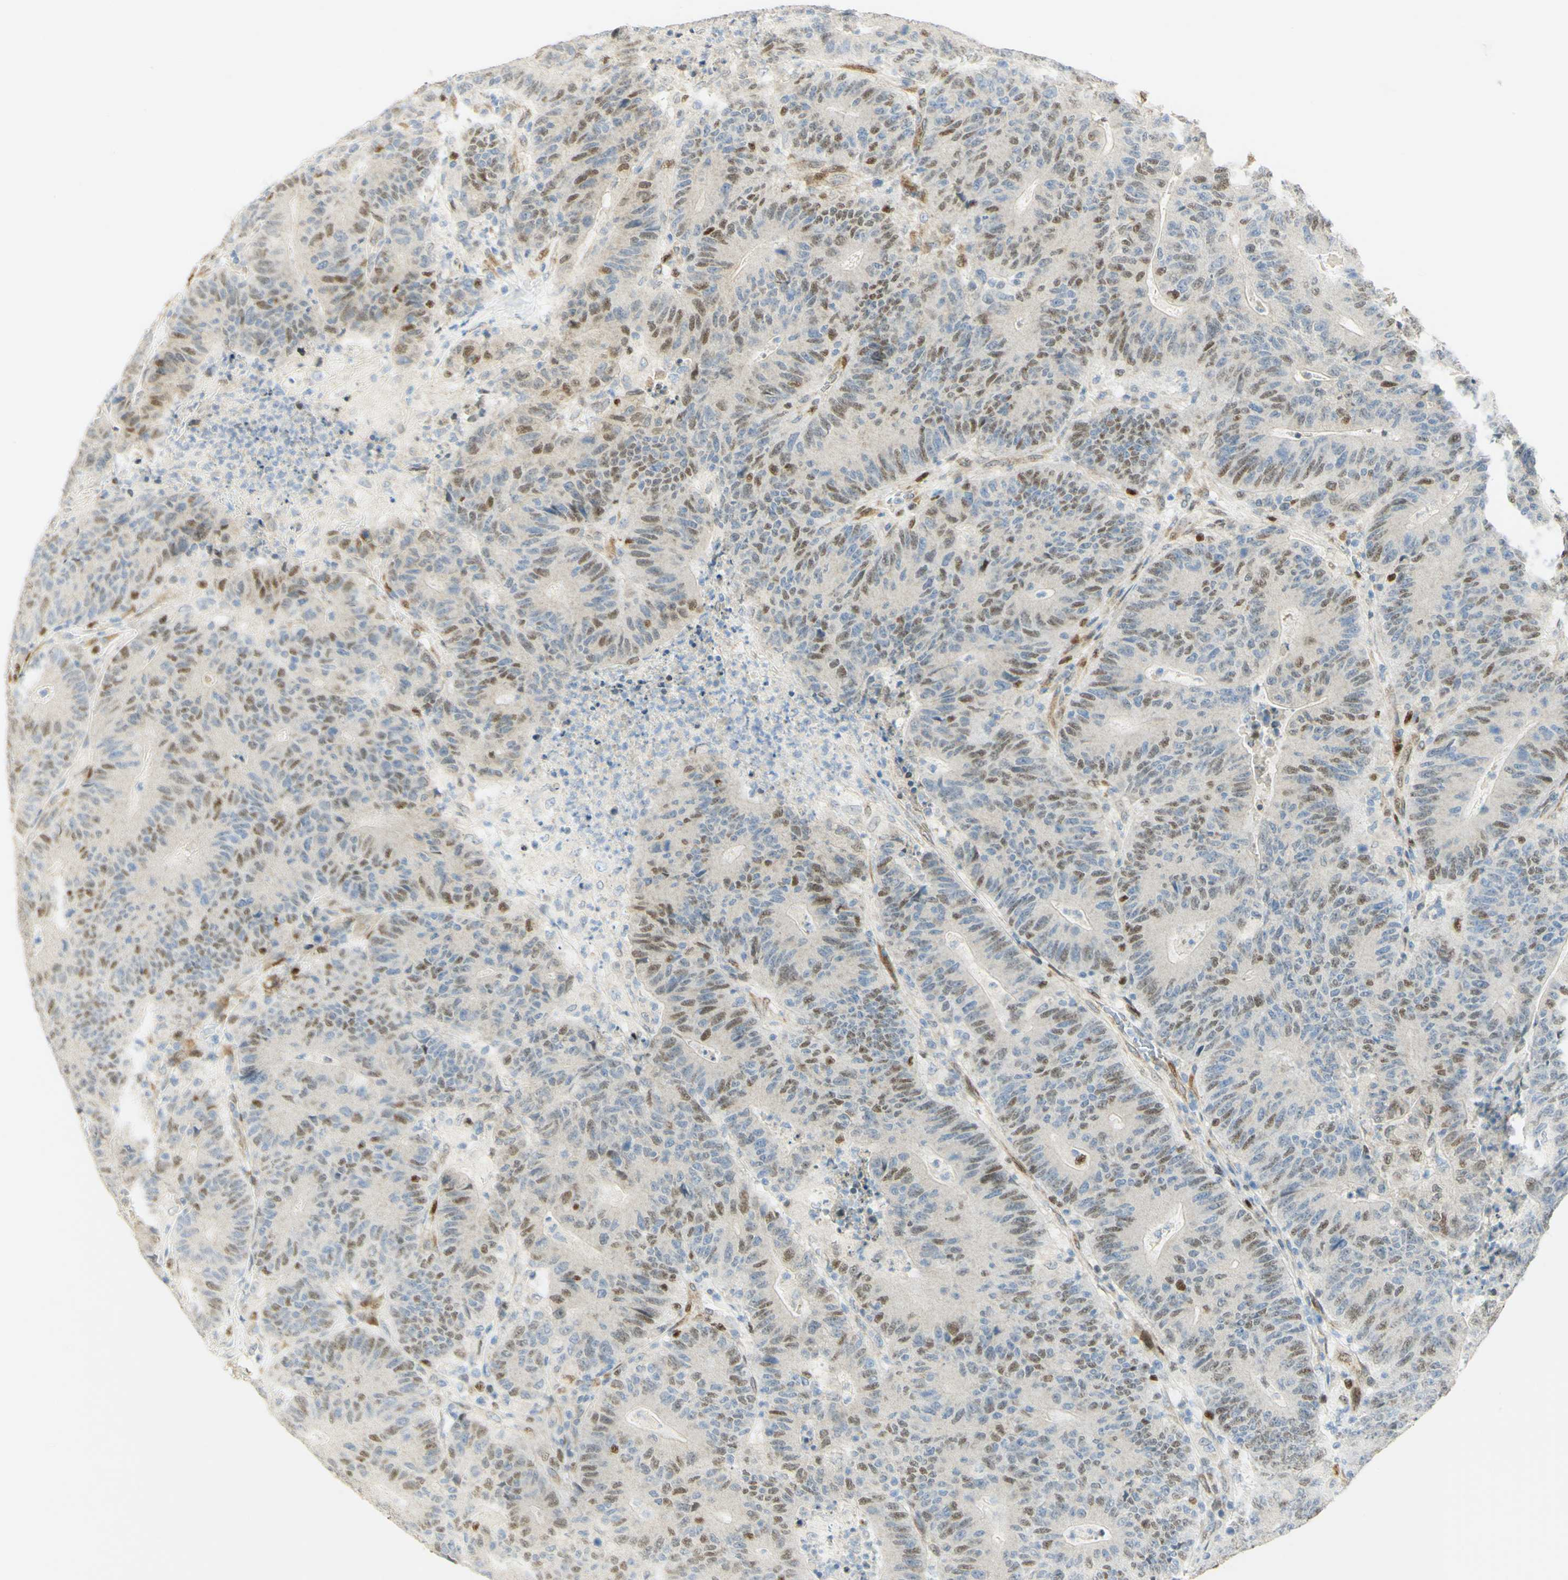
{"staining": {"intensity": "moderate", "quantity": "25%-75%", "location": "nuclear"}, "tissue": "colorectal cancer", "cell_type": "Tumor cells", "image_type": "cancer", "snomed": [{"axis": "morphology", "description": "Normal tissue, NOS"}, {"axis": "morphology", "description": "Adenocarcinoma, NOS"}, {"axis": "topography", "description": "Colon"}], "caption": "Immunohistochemistry photomicrograph of neoplastic tissue: human adenocarcinoma (colorectal) stained using IHC exhibits medium levels of moderate protein expression localized specifically in the nuclear of tumor cells, appearing as a nuclear brown color.", "gene": "E2F1", "patient": {"sex": "female", "age": 75}}